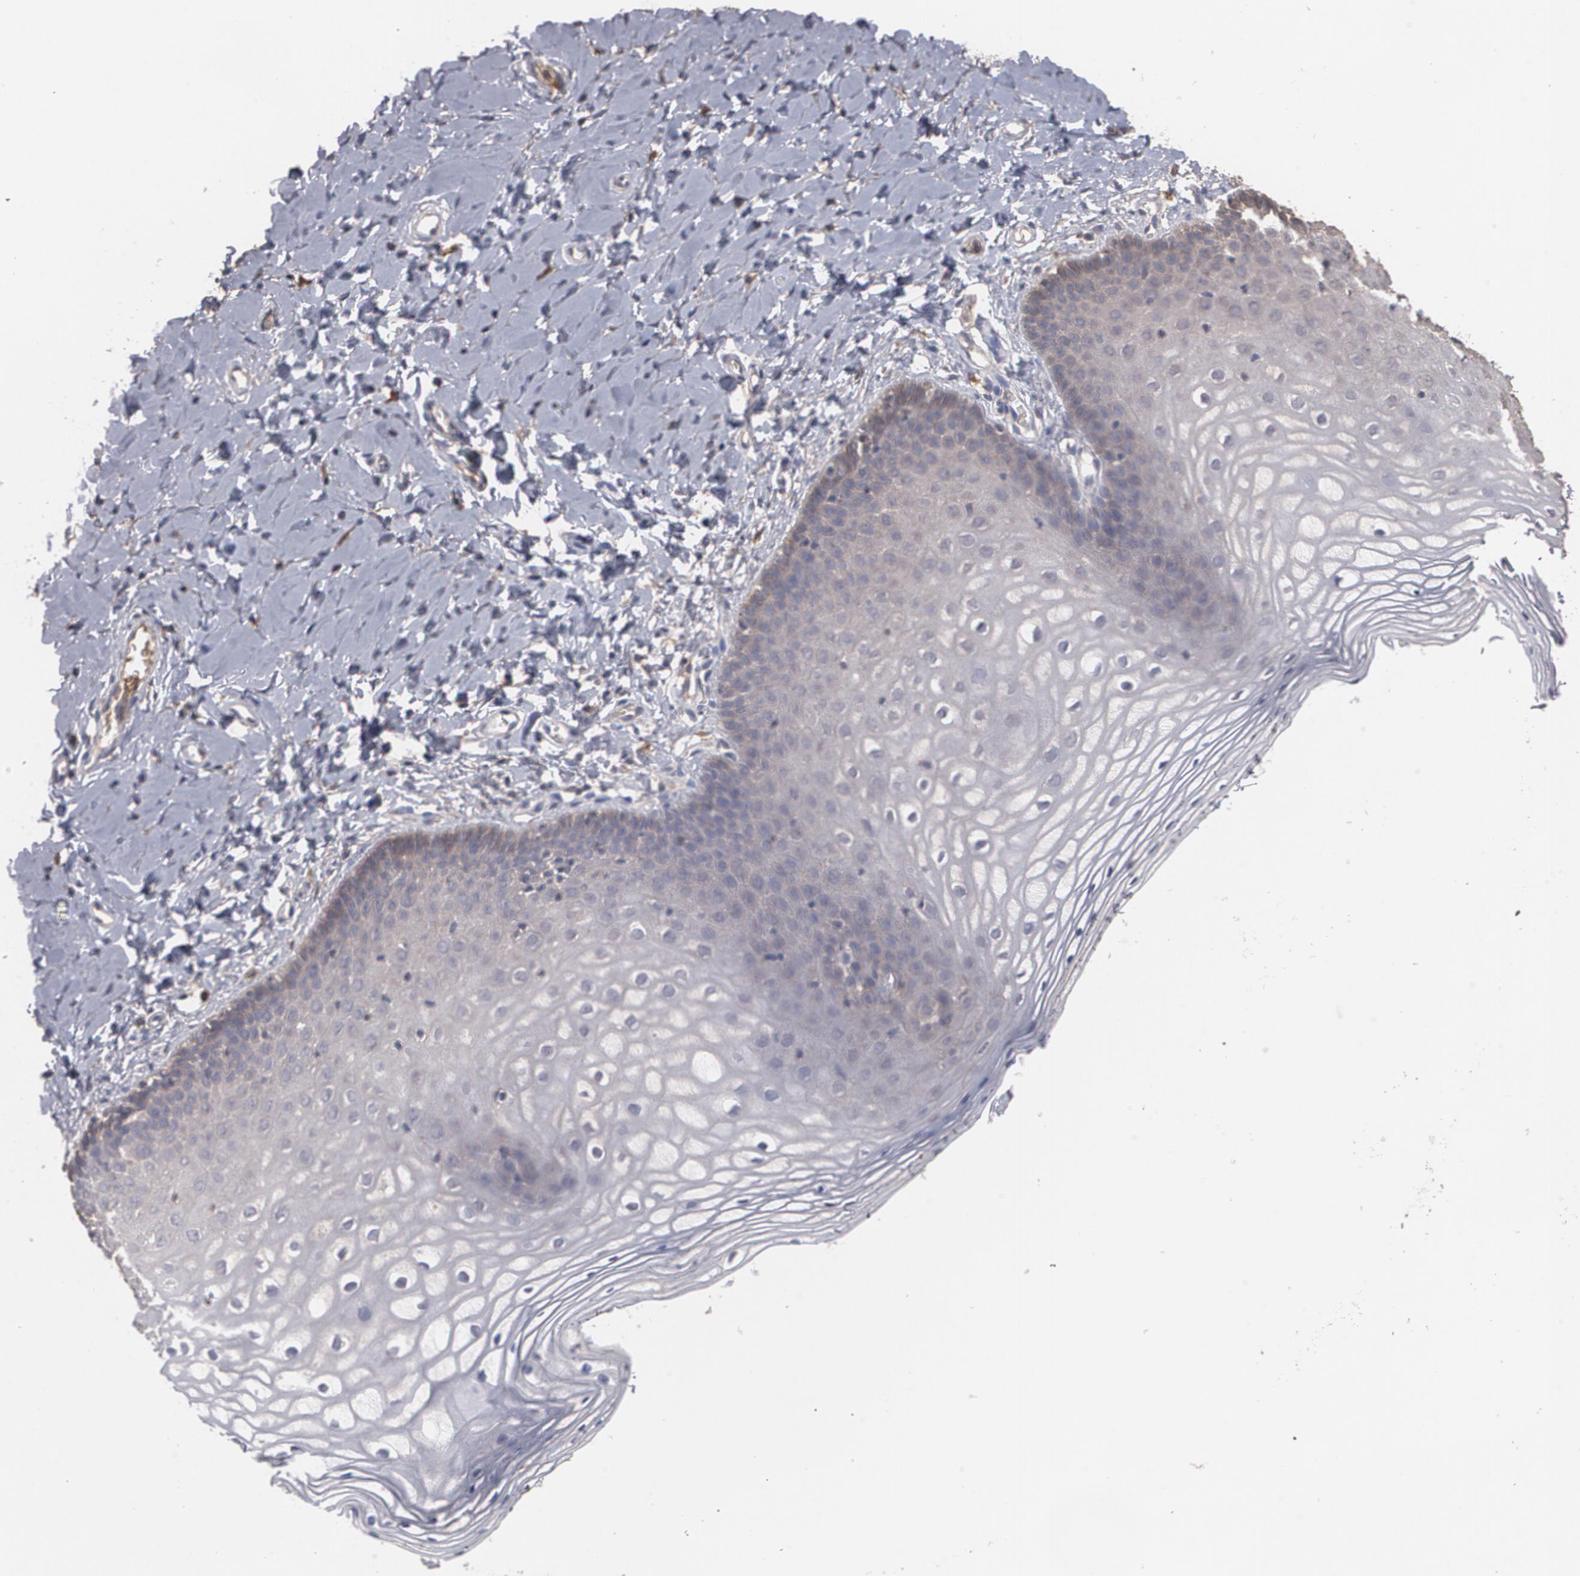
{"staining": {"intensity": "weak", "quantity": "<25%", "location": "cytoplasmic/membranous"}, "tissue": "vagina", "cell_type": "Squamous epithelial cells", "image_type": "normal", "snomed": [{"axis": "morphology", "description": "Normal tissue, NOS"}, {"axis": "topography", "description": "Vagina"}], "caption": "DAB (3,3'-diaminobenzidine) immunohistochemical staining of benign human vagina displays no significant staining in squamous epithelial cells.", "gene": "ARF6", "patient": {"sex": "female", "age": 55}}